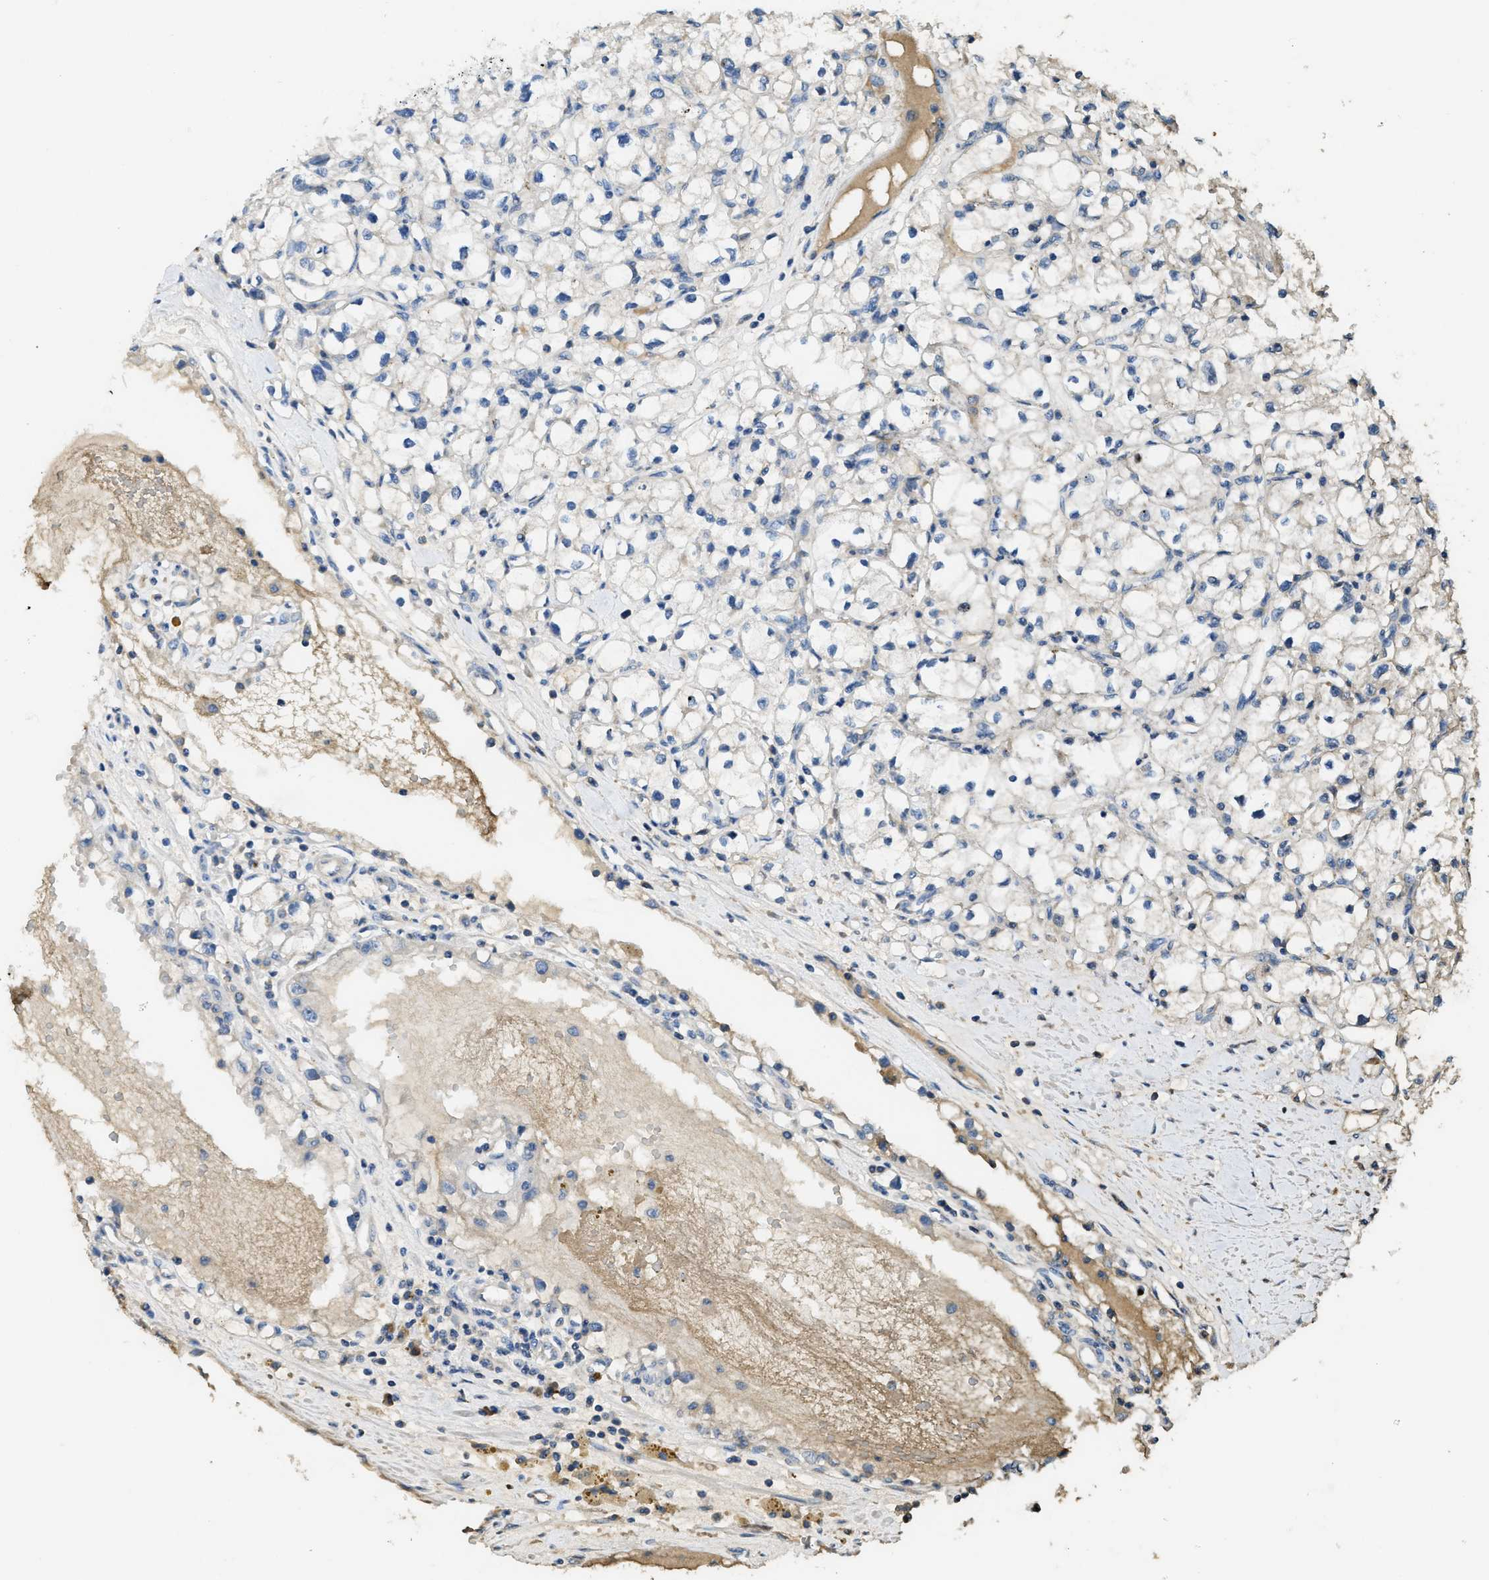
{"staining": {"intensity": "negative", "quantity": "none", "location": "none"}, "tissue": "renal cancer", "cell_type": "Tumor cells", "image_type": "cancer", "snomed": [{"axis": "morphology", "description": "Adenocarcinoma, NOS"}, {"axis": "topography", "description": "Kidney"}], "caption": "Renal adenocarcinoma was stained to show a protein in brown. There is no significant positivity in tumor cells.", "gene": "RIPK2", "patient": {"sex": "male", "age": 56}}